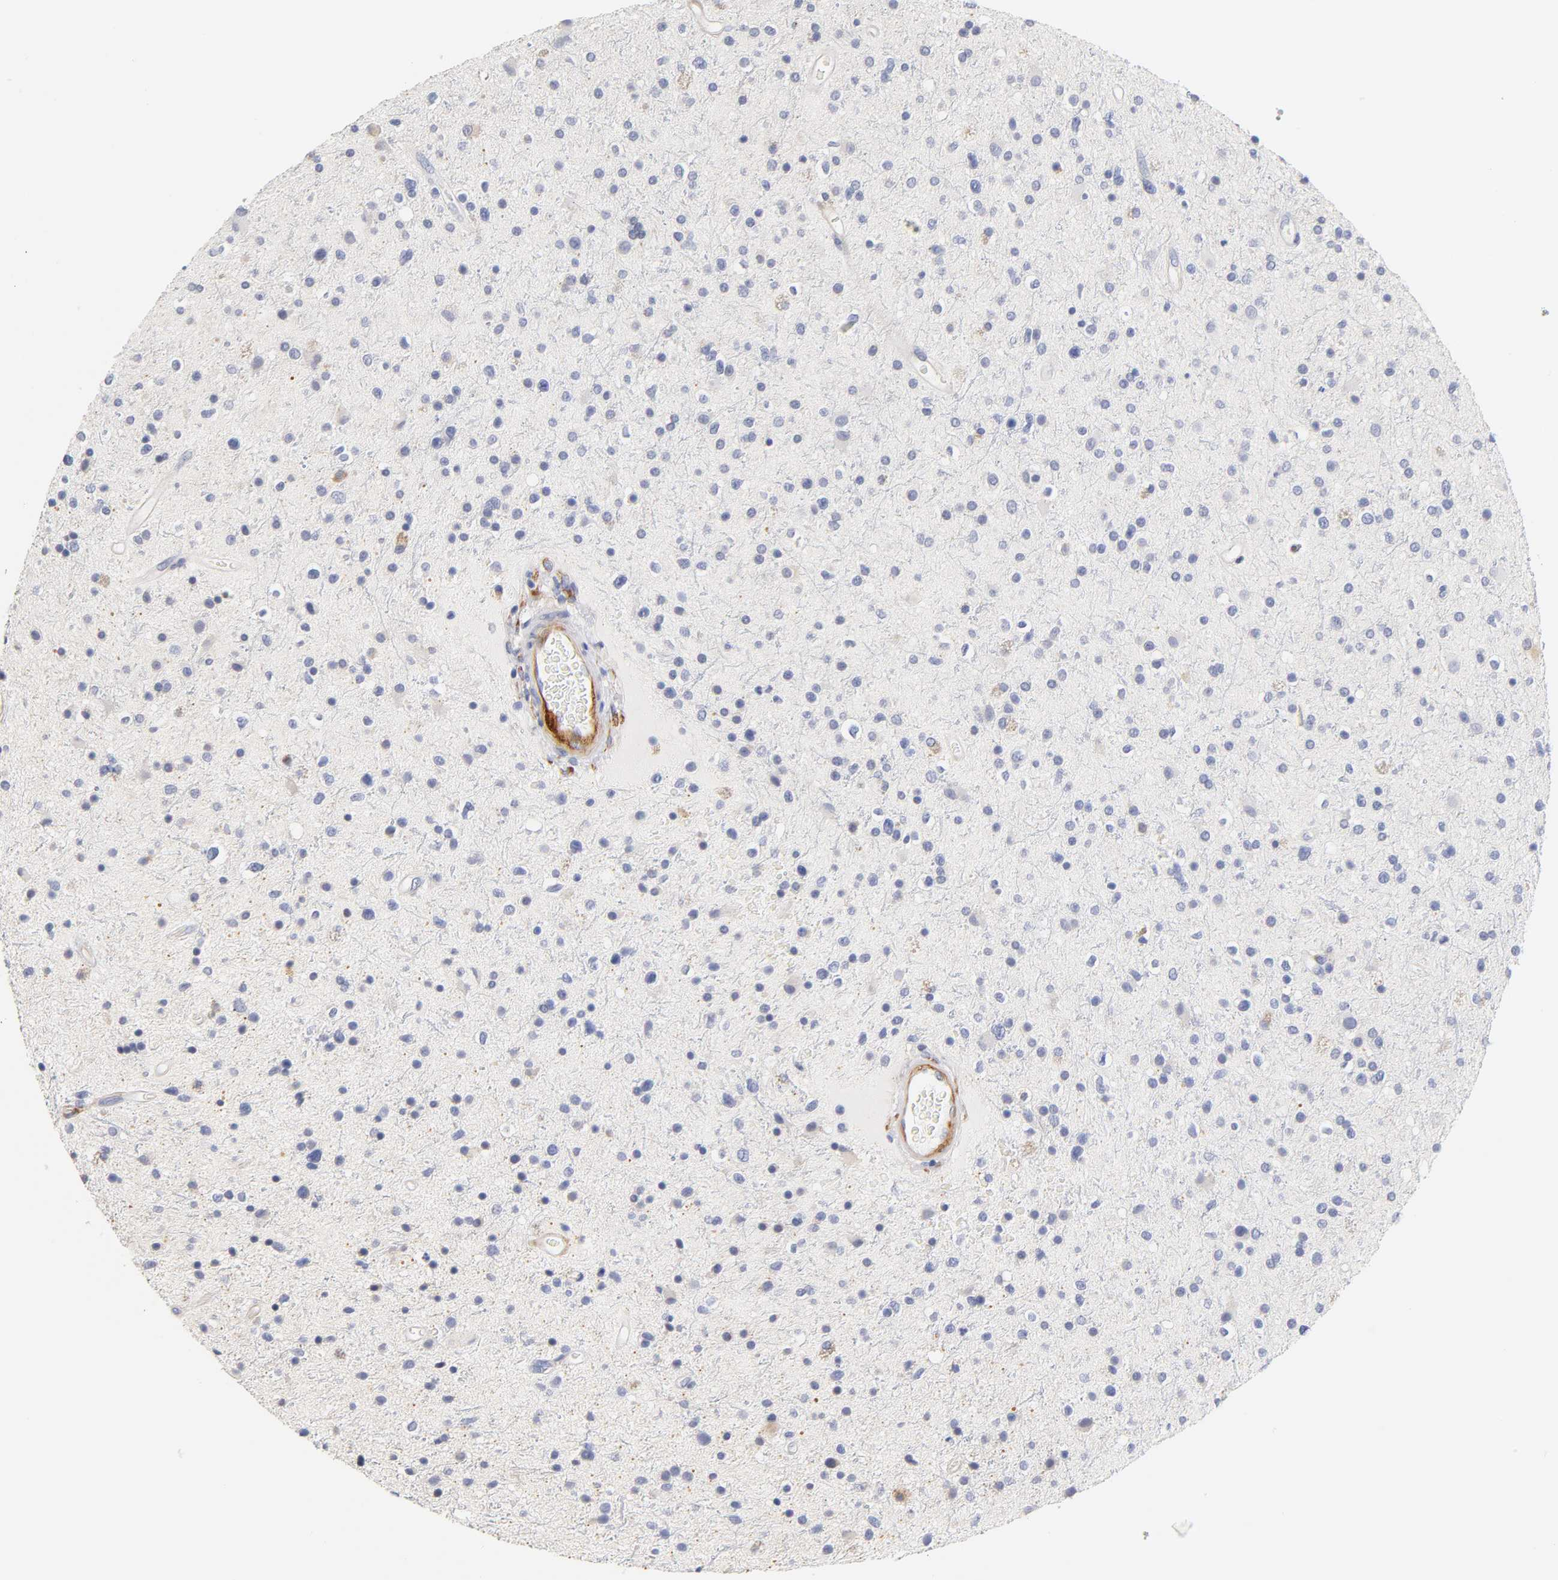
{"staining": {"intensity": "negative", "quantity": "none", "location": "none"}, "tissue": "glioma", "cell_type": "Tumor cells", "image_type": "cancer", "snomed": [{"axis": "morphology", "description": "Glioma, malignant, High grade"}, {"axis": "topography", "description": "Brain"}], "caption": "Immunohistochemical staining of glioma shows no significant expression in tumor cells.", "gene": "LAMB1", "patient": {"sex": "male", "age": 33}}